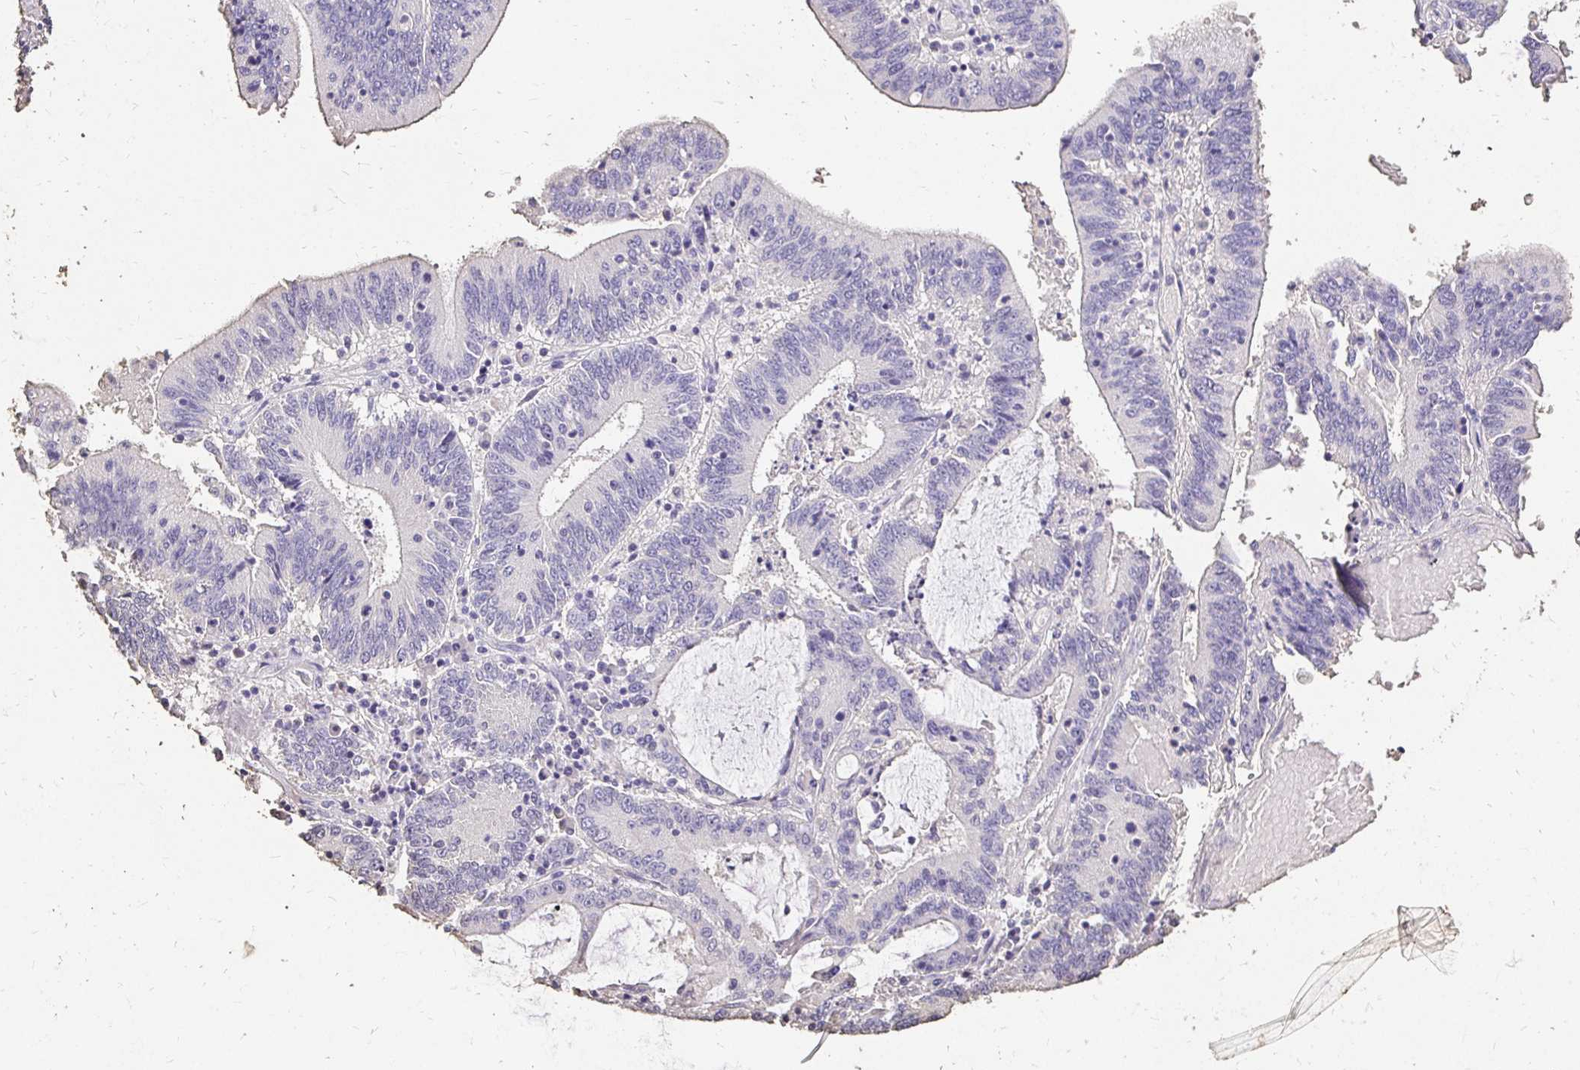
{"staining": {"intensity": "negative", "quantity": "none", "location": "none"}, "tissue": "stomach cancer", "cell_type": "Tumor cells", "image_type": "cancer", "snomed": [{"axis": "morphology", "description": "Adenocarcinoma, NOS"}, {"axis": "topography", "description": "Stomach, upper"}], "caption": "Tumor cells show no significant protein positivity in stomach cancer (adenocarcinoma).", "gene": "UGT1A6", "patient": {"sex": "male", "age": 68}}